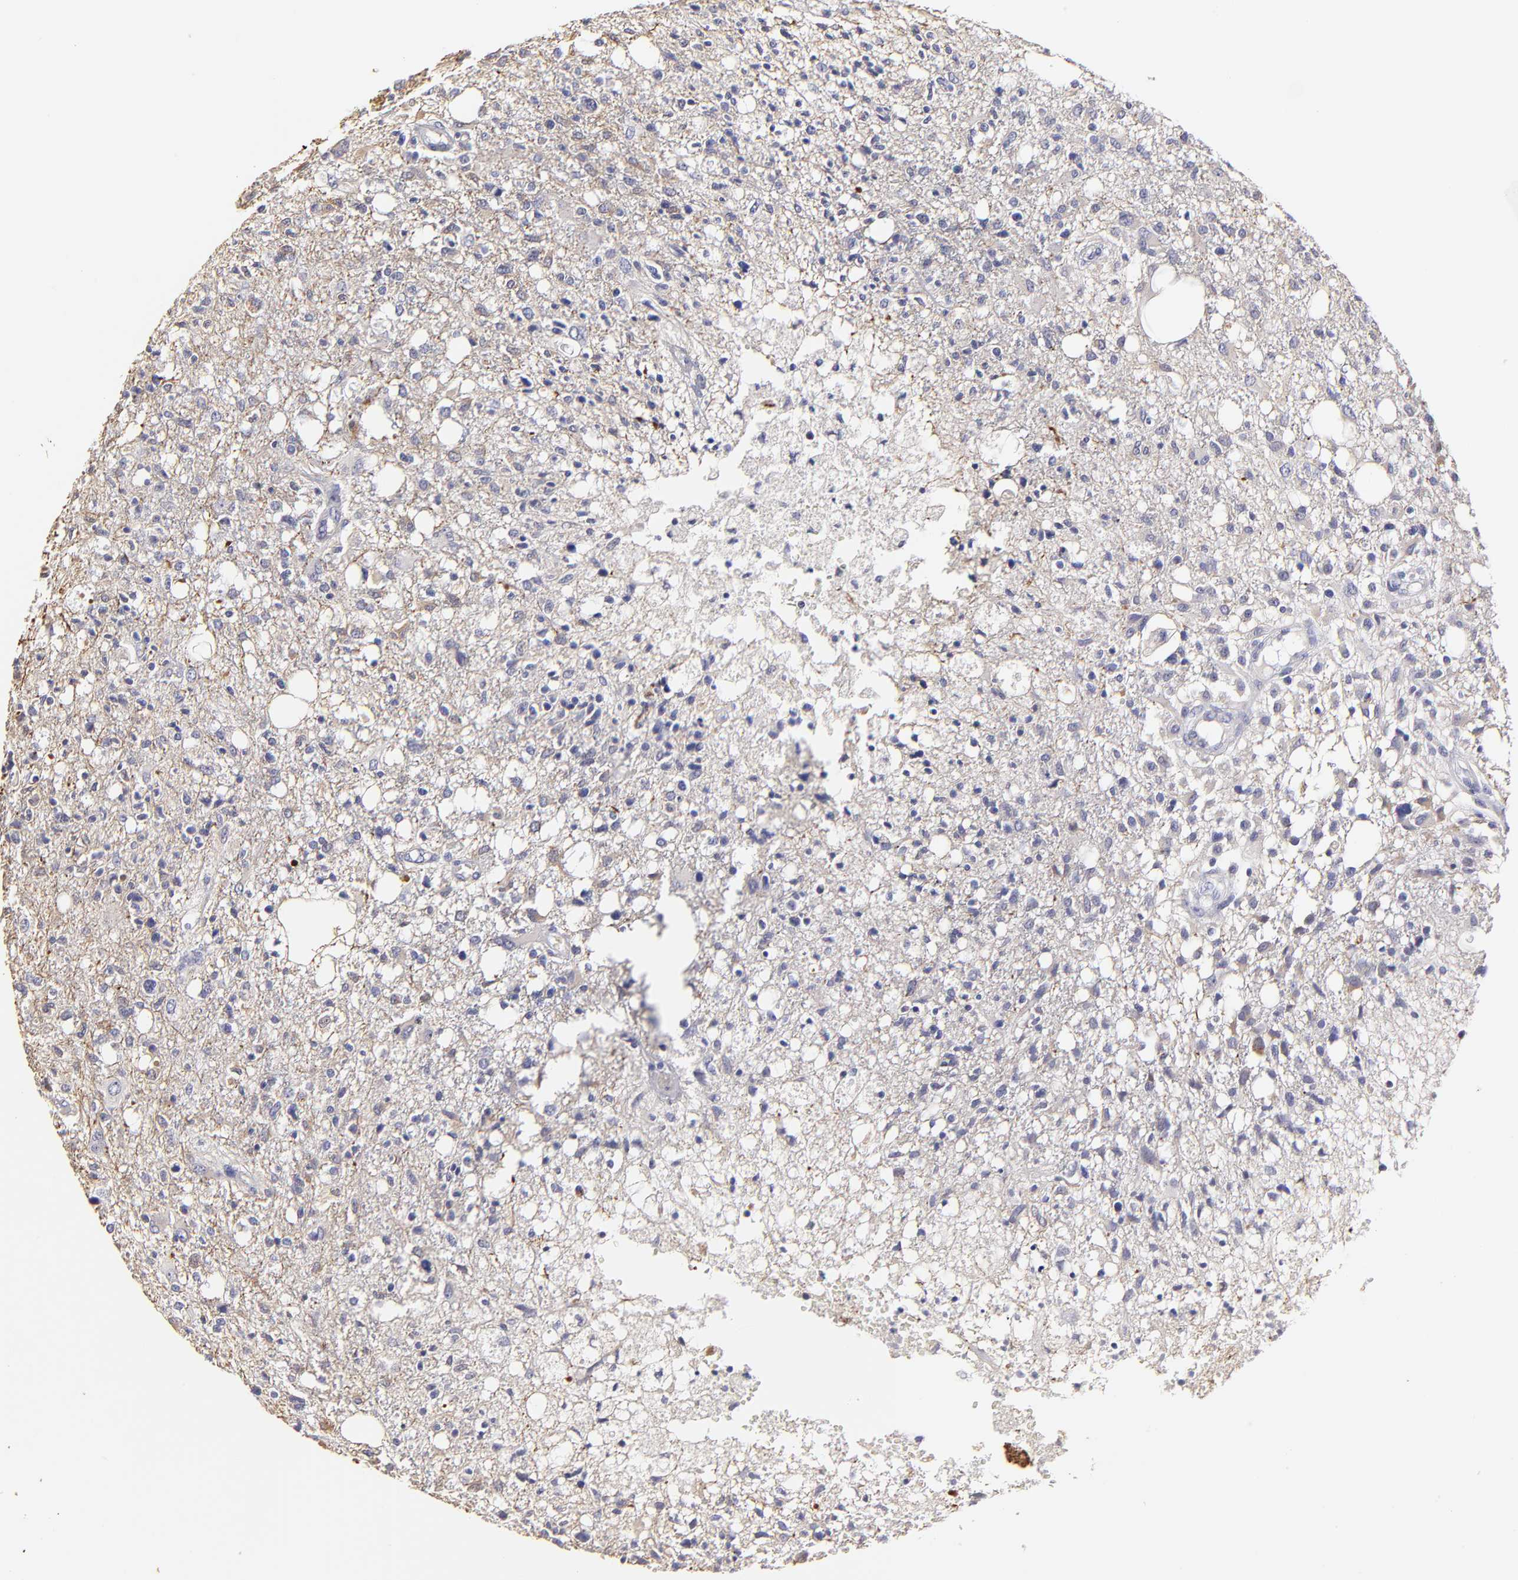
{"staining": {"intensity": "negative", "quantity": "none", "location": "none"}, "tissue": "glioma", "cell_type": "Tumor cells", "image_type": "cancer", "snomed": [{"axis": "morphology", "description": "Glioma, malignant, High grade"}, {"axis": "topography", "description": "Cerebral cortex"}], "caption": "Malignant glioma (high-grade) was stained to show a protein in brown. There is no significant positivity in tumor cells.", "gene": "BTG2", "patient": {"sex": "male", "age": 76}}